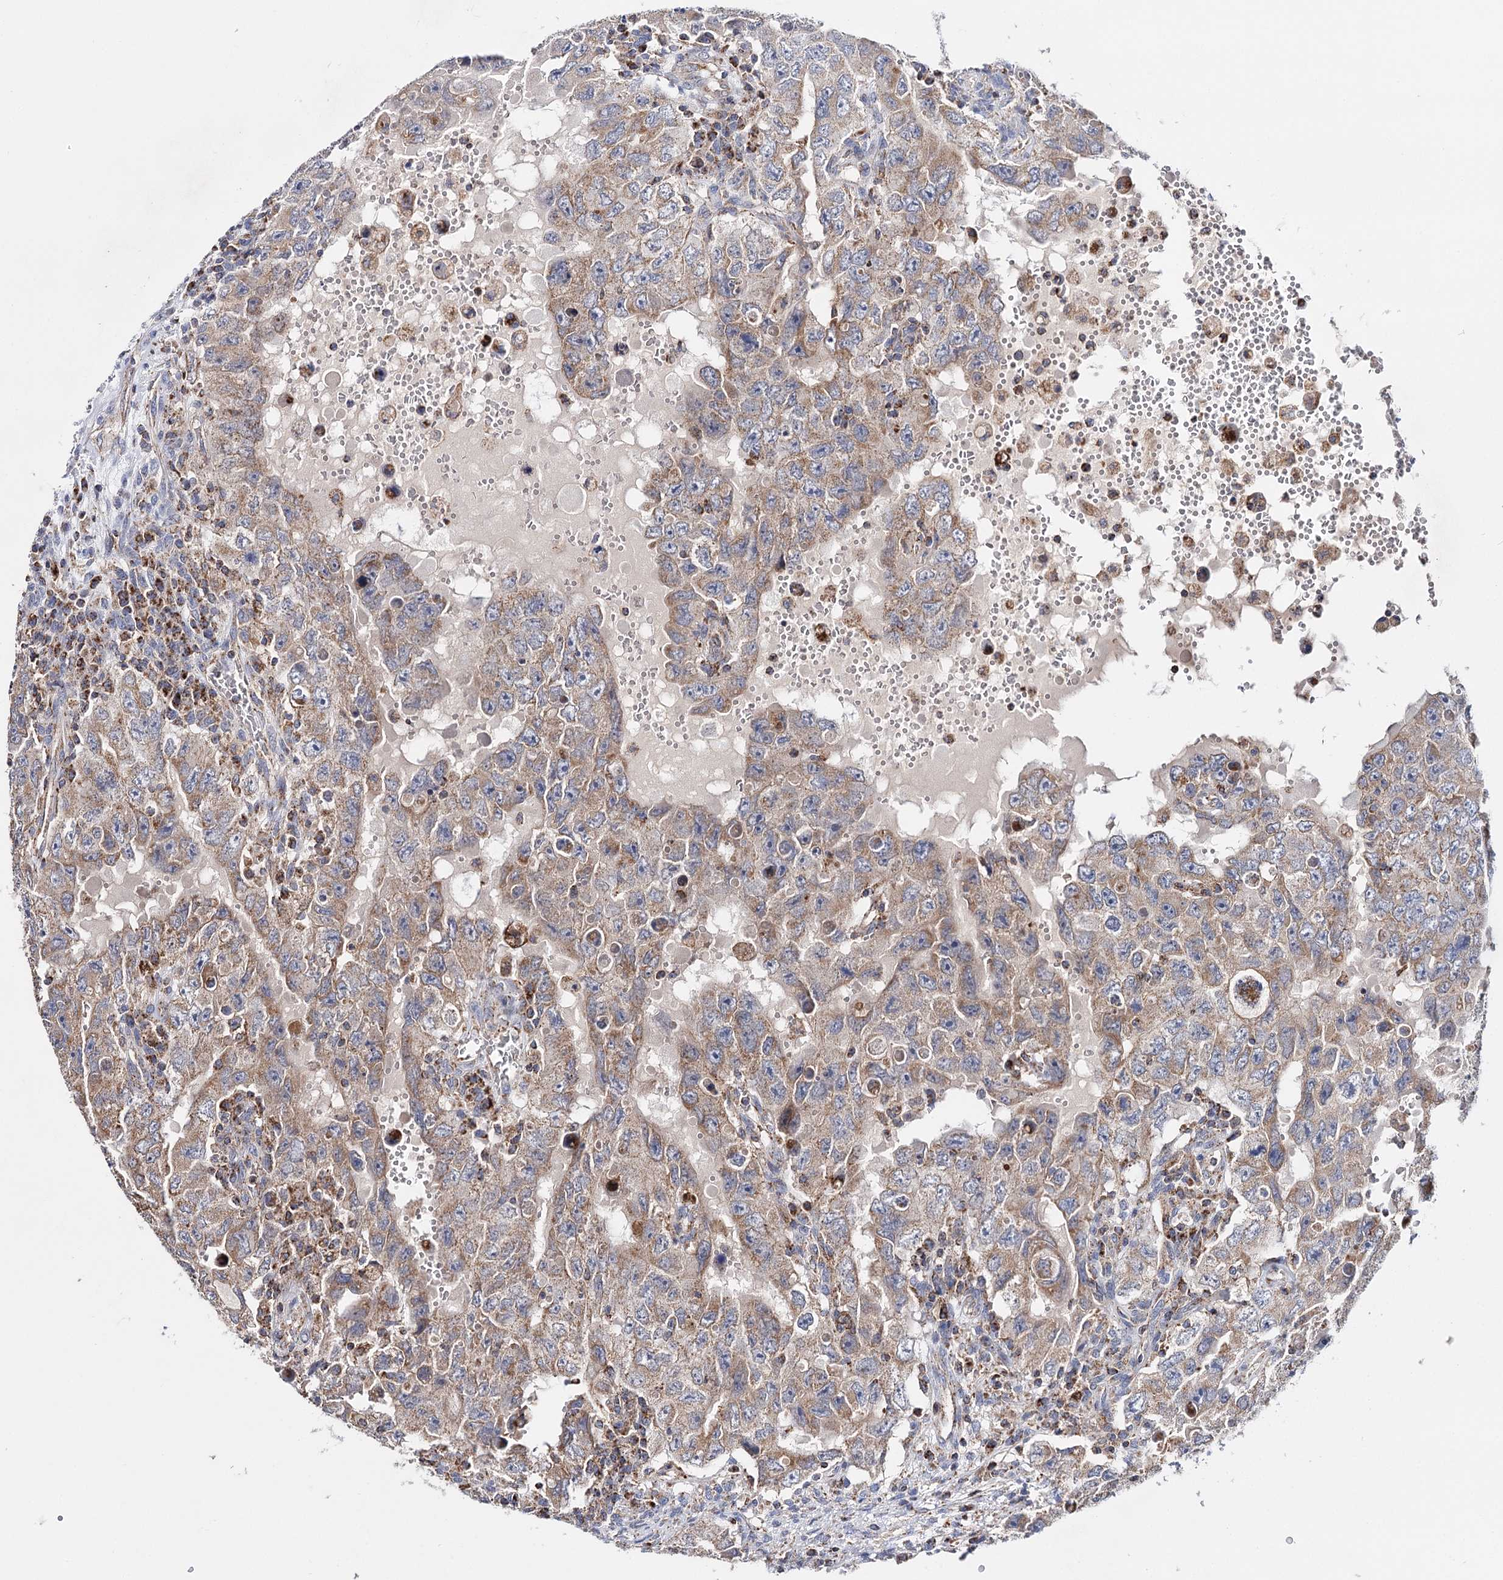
{"staining": {"intensity": "weak", "quantity": ">75%", "location": "cytoplasmic/membranous"}, "tissue": "testis cancer", "cell_type": "Tumor cells", "image_type": "cancer", "snomed": [{"axis": "morphology", "description": "Carcinoma, Embryonal, NOS"}, {"axis": "topography", "description": "Testis"}], "caption": "Brown immunohistochemical staining in testis embryonal carcinoma demonstrates weak cytoplasmic/membranous expression in about >75% of tumor cells. Immunohistochemistry (ihc) stains the protein in brown and the nuclei are stained blue.", "gene": "CFAP46", "patient": {"sex": "male", "age": 26}}